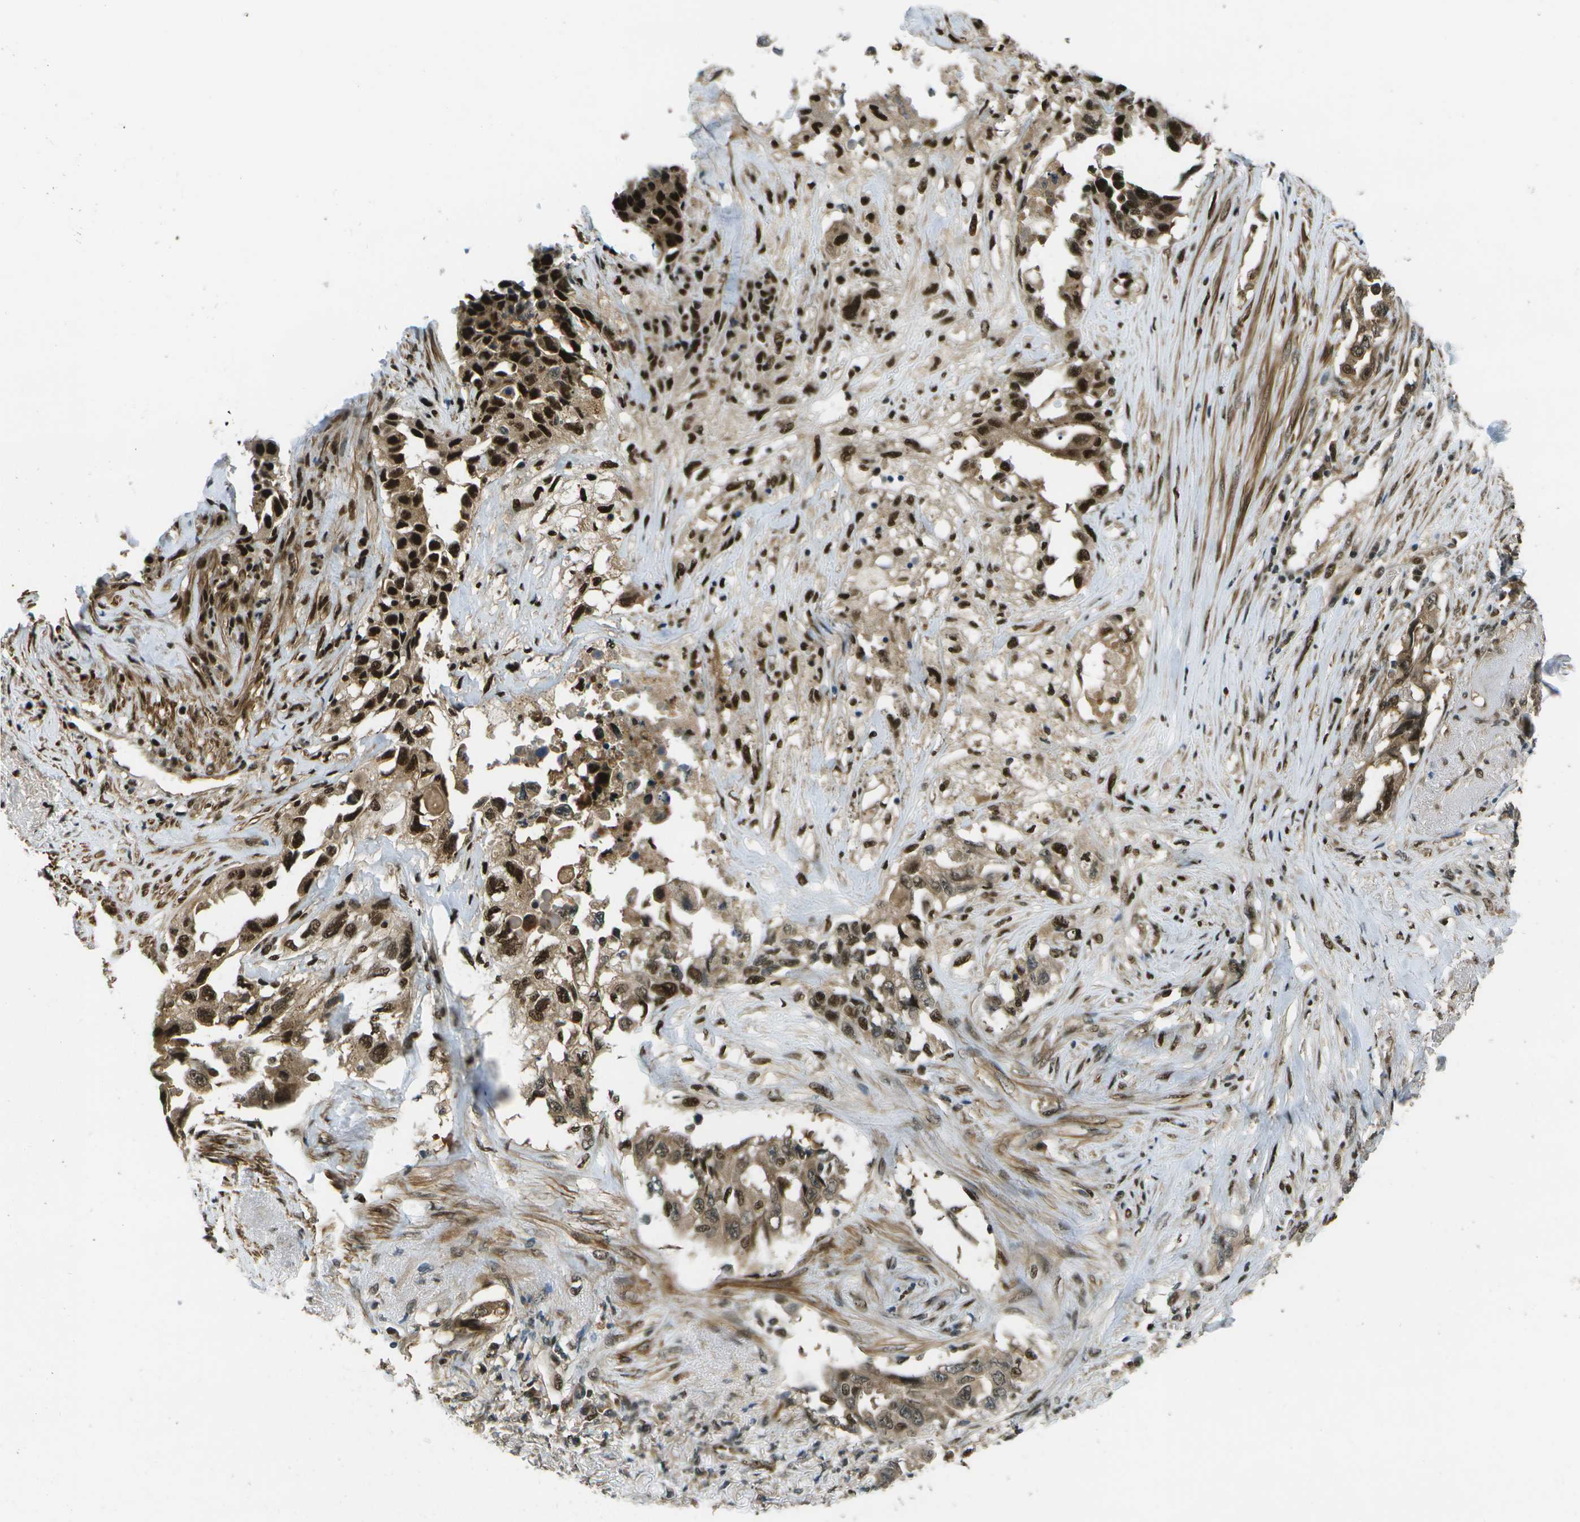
{"staining": {"intensity": "strong", "quantity": ">75%", "location": "cytoplasmic/membranous,nuclear"}, "tissue": "lung cancer", "cell_type": "Tumor cells", "image_type": "cancer", "snomed": [{"axis": "morphology", "description": "Adenocarcinoma, NOS"}, {"axis": "topography", "description": "Lung"}], "caption": "IHC photomicrograph of human adenocarcinoma (lung) stained for a protein (brown), which displays high levels of strong cytoplasmic/membranous and nuclear staining in approximately >75% of tumor cells.", "gene": "GANC", "patient": {"sex": "female", "age": 51}}